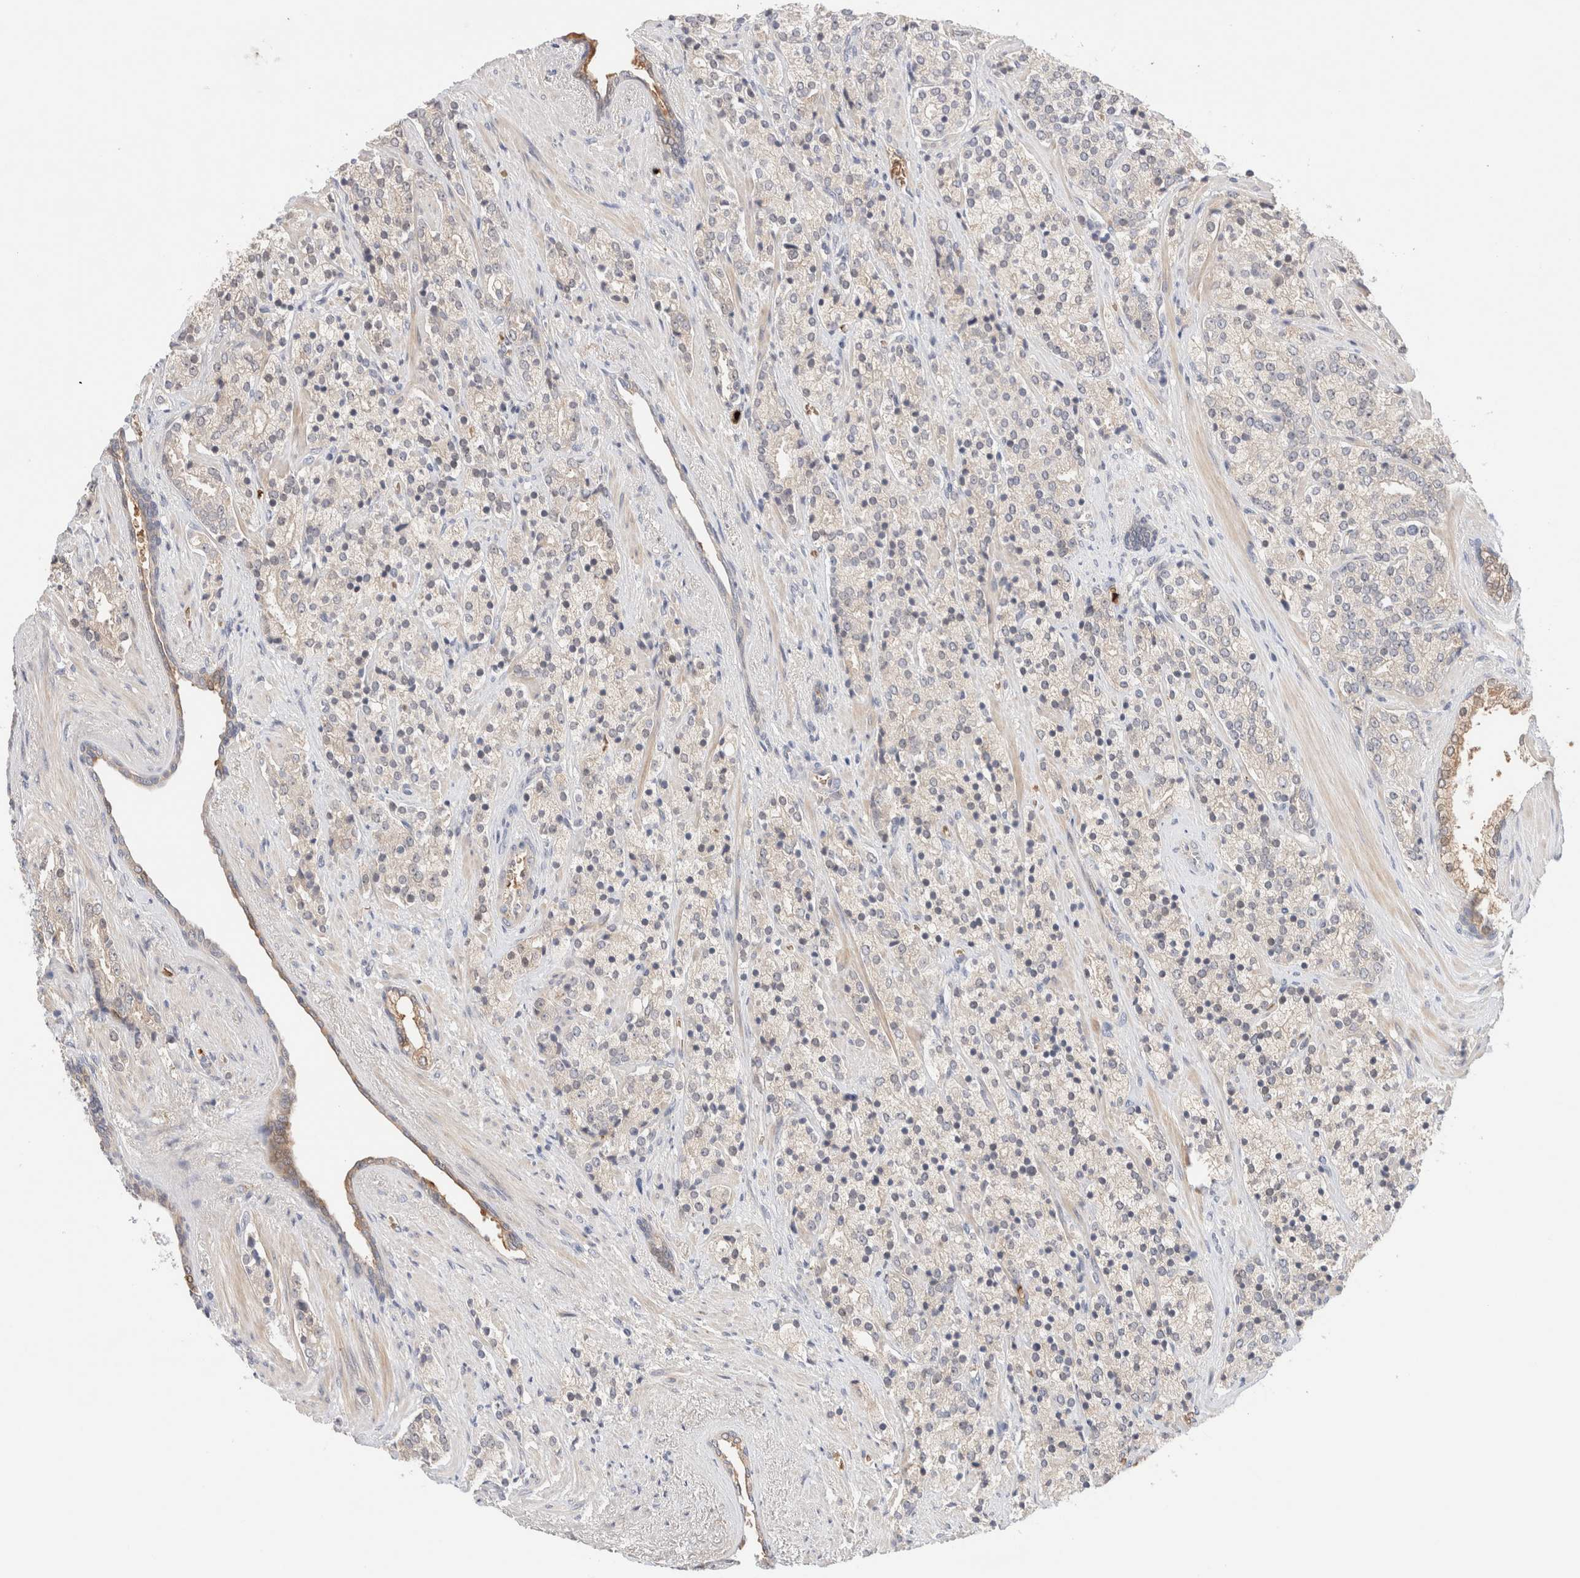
{"staining": {"intensity": "weak", "quantity": "<25%", "location": "cytoplasmic/membranous"}, "tissue": "prostate cancer", "cell_type": "Tumor cells", "image_type": "cancer", "snomed": [{"axis": "morphology", "description": "Adenocarcinoma, High grade"}, {"axis": "topography", "description": "Prostate"}], "caption": "This histopathology image is of prostate cancer stained with IHC to label a protein in brown with the nuclei are counter-stained blue. There is no expression in tumor cells.", "gene": "MST1", "patient": {"sex": "male", "age": 71}}